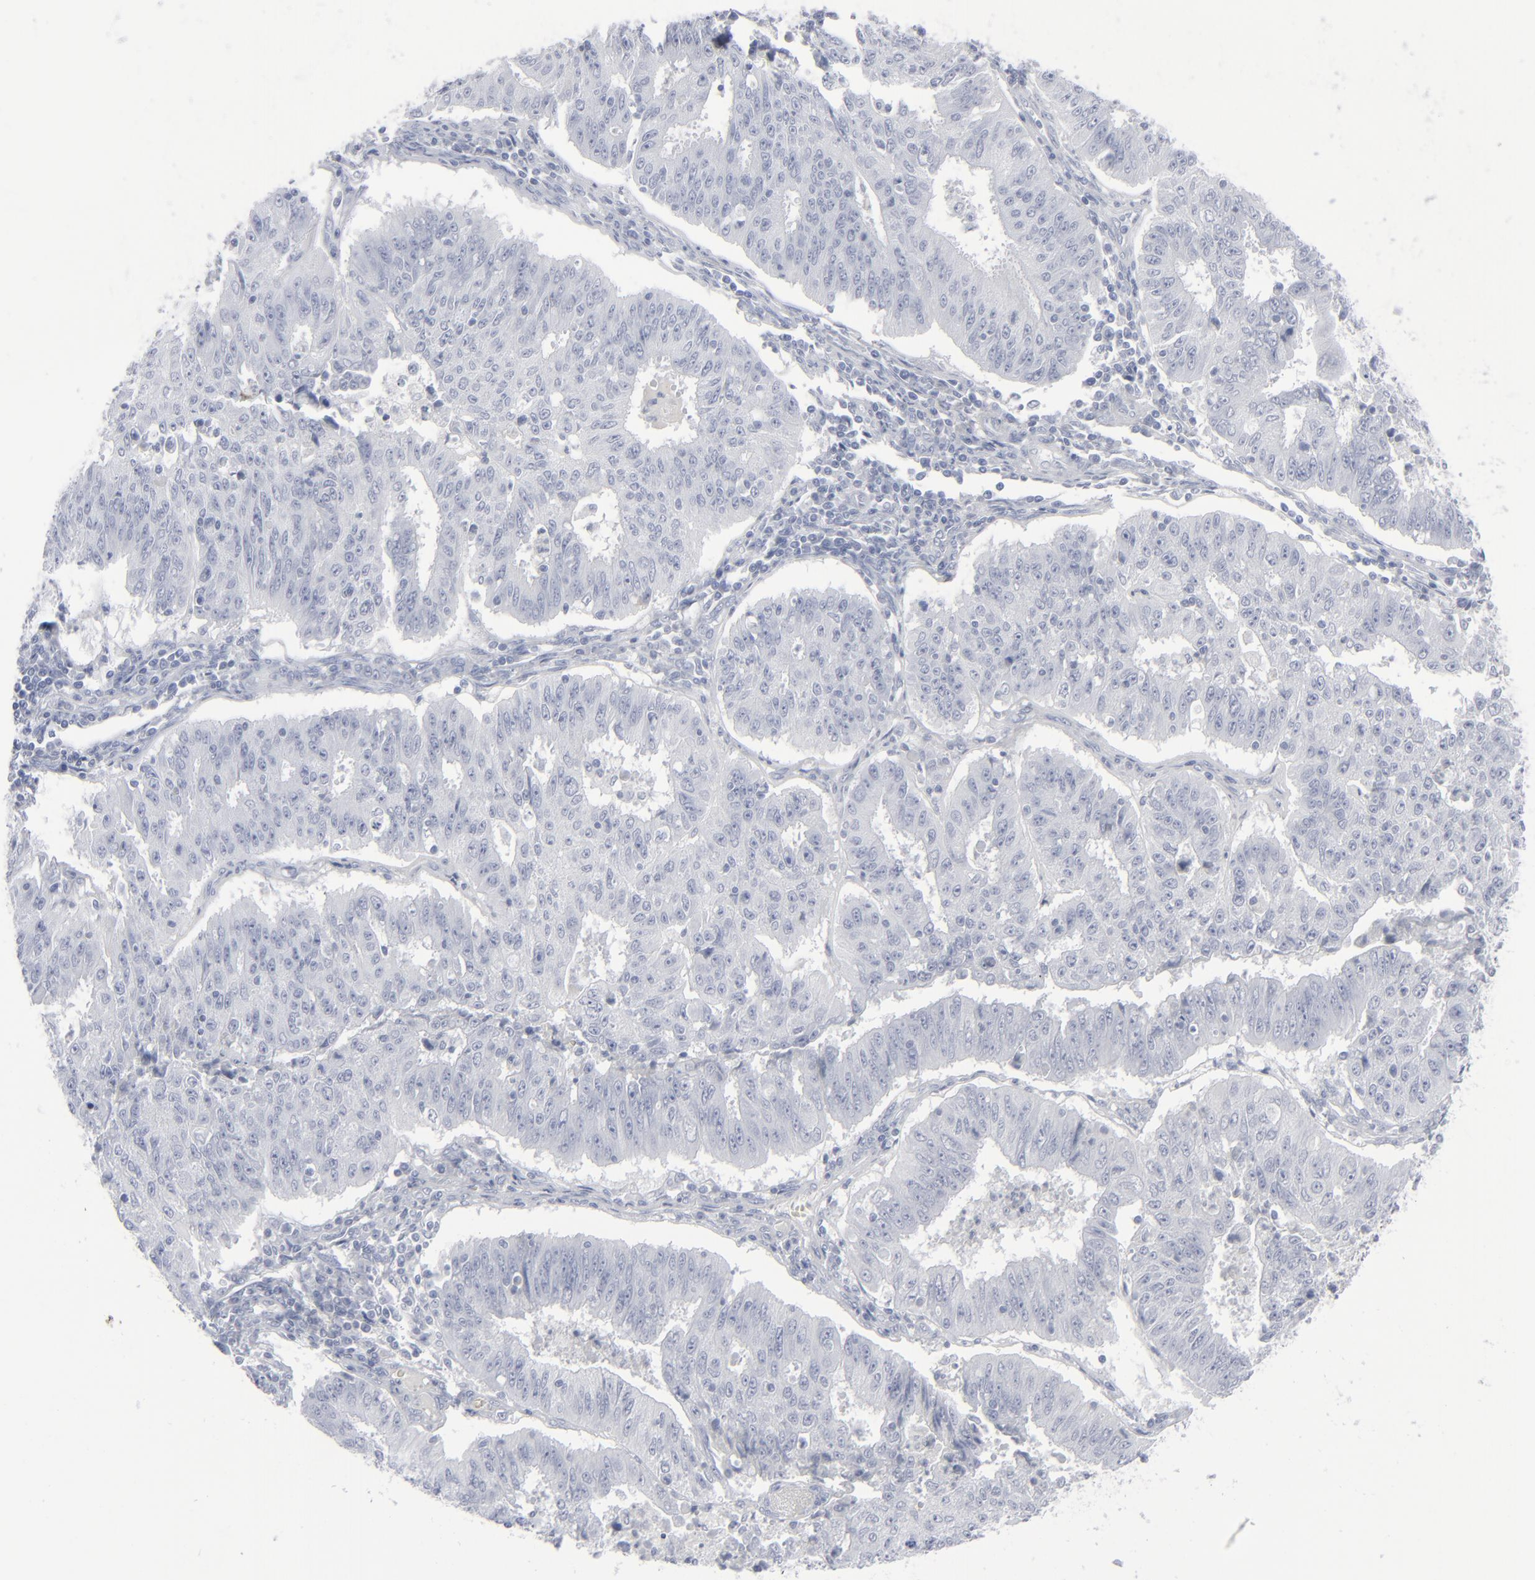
{"staining": {"intensity": "negative", "quantity": "none", "location": "none"}, "tissue": "endometrial cancer", "cell_type": "Tumor cells", "image_type": "cancer", "snomed": [{"axis": "morphology", "description": "Adenocarcinoma, NOS"}, {"axis": "topography", "description": "Endometrium"}], "caption": "This is a photomicrograph of immunohistochemistry staining of adenocarcinoma (endometrial), which shows no positivity in tumor cells.", "gene": "MSLN", "patient": {"sex": "female", "age": 42}}